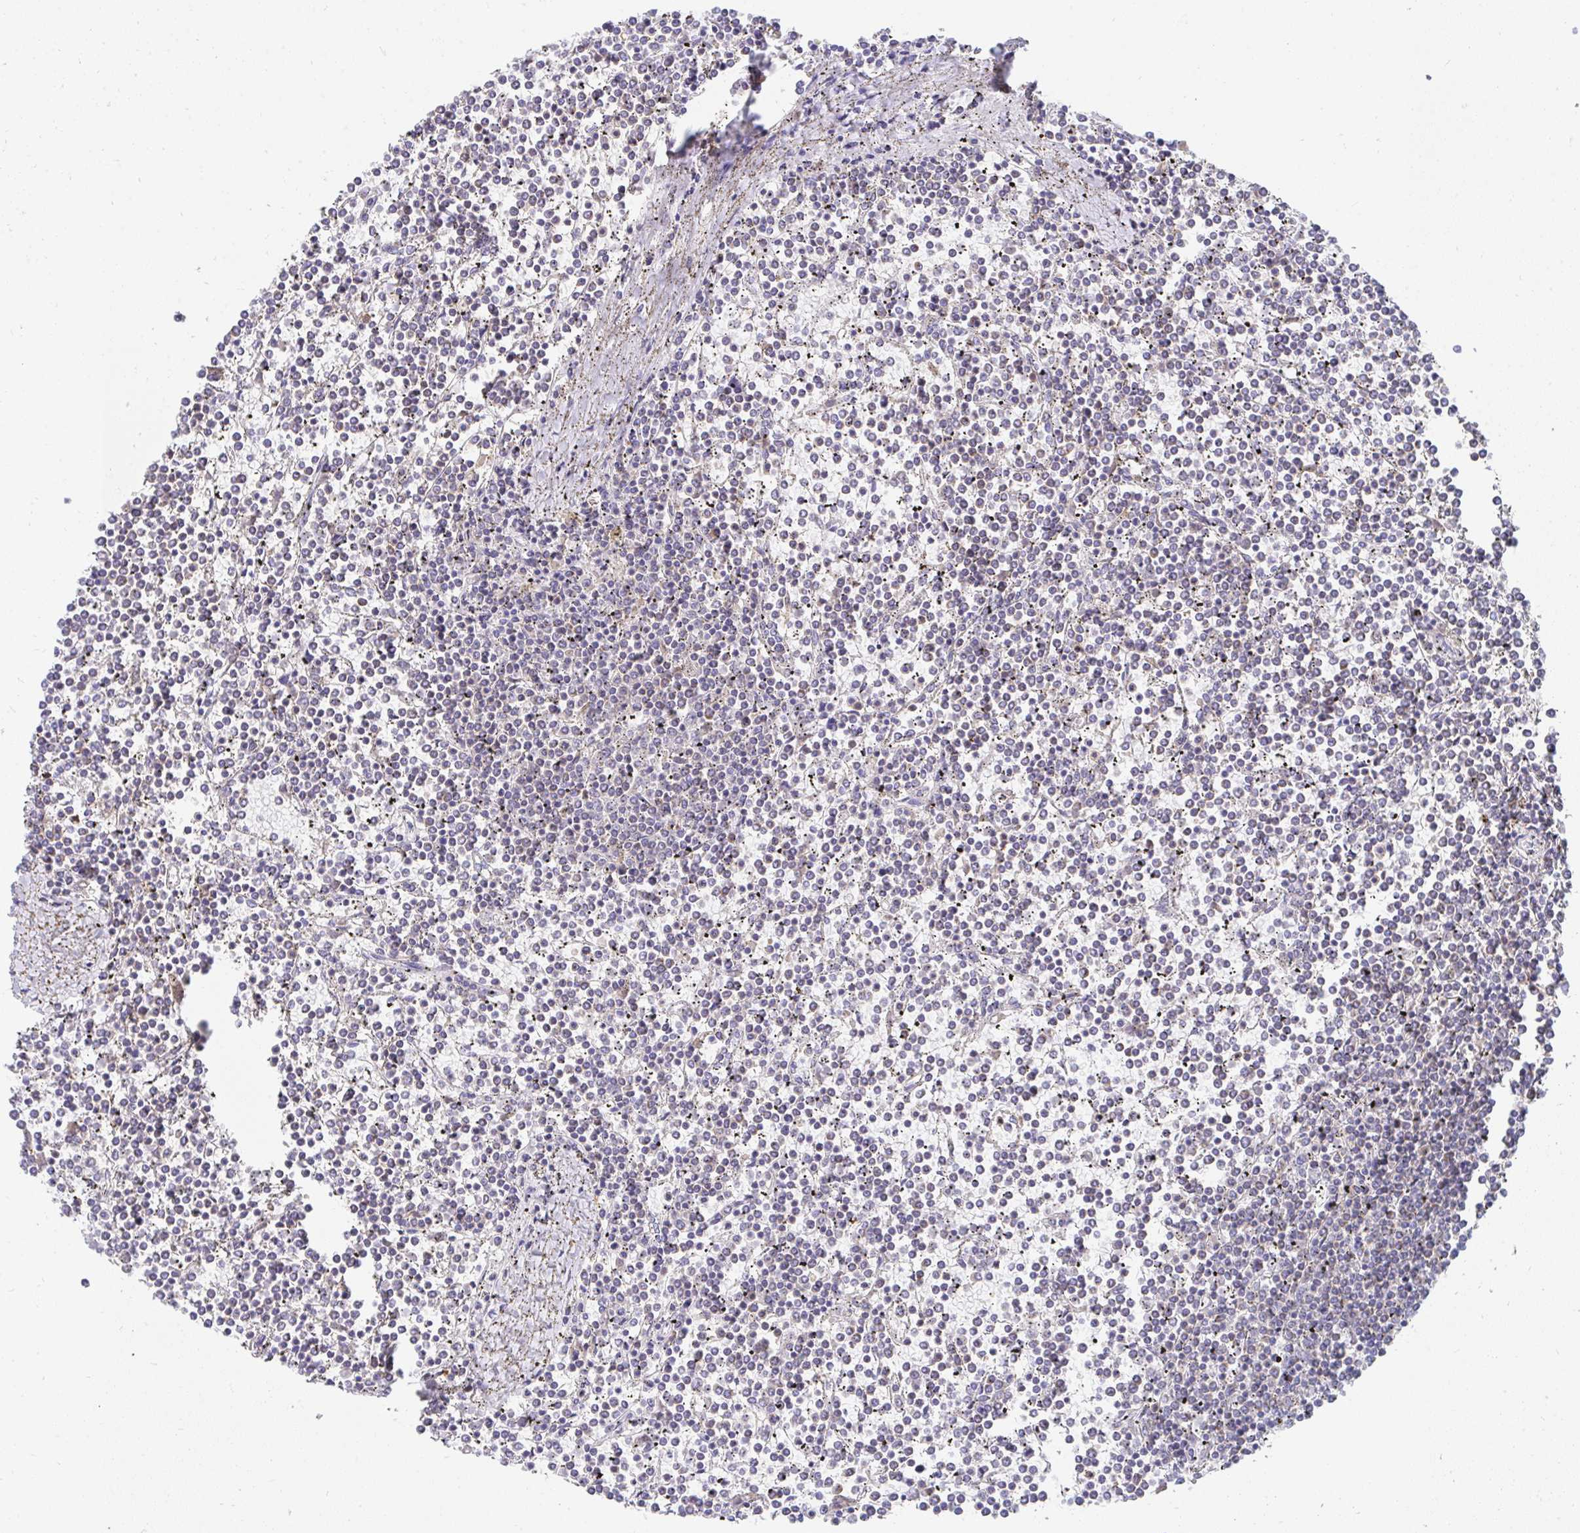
{"staining": {"intensity": "negative", "quantity": "none", "location": "none"}, "tissue": "lymphoma", "cell_type": "Tumor cells", "image_type": "cancer", "snomed": [{"axis": "morphology", "description": "Malignant lymphoma, non-Hodgkin's type, Low grade"}, {"axis": "topography", "description": "Spleen"}], "caption": "This is an immunohistochemistry (IHC) photomicrograph of human low-grade malignant lymphoma, non-Hodgkin's type. There is no positivity in tumor cells.", "gene": "AIFM1", "patient": {"sex": "female", "age": 19}}